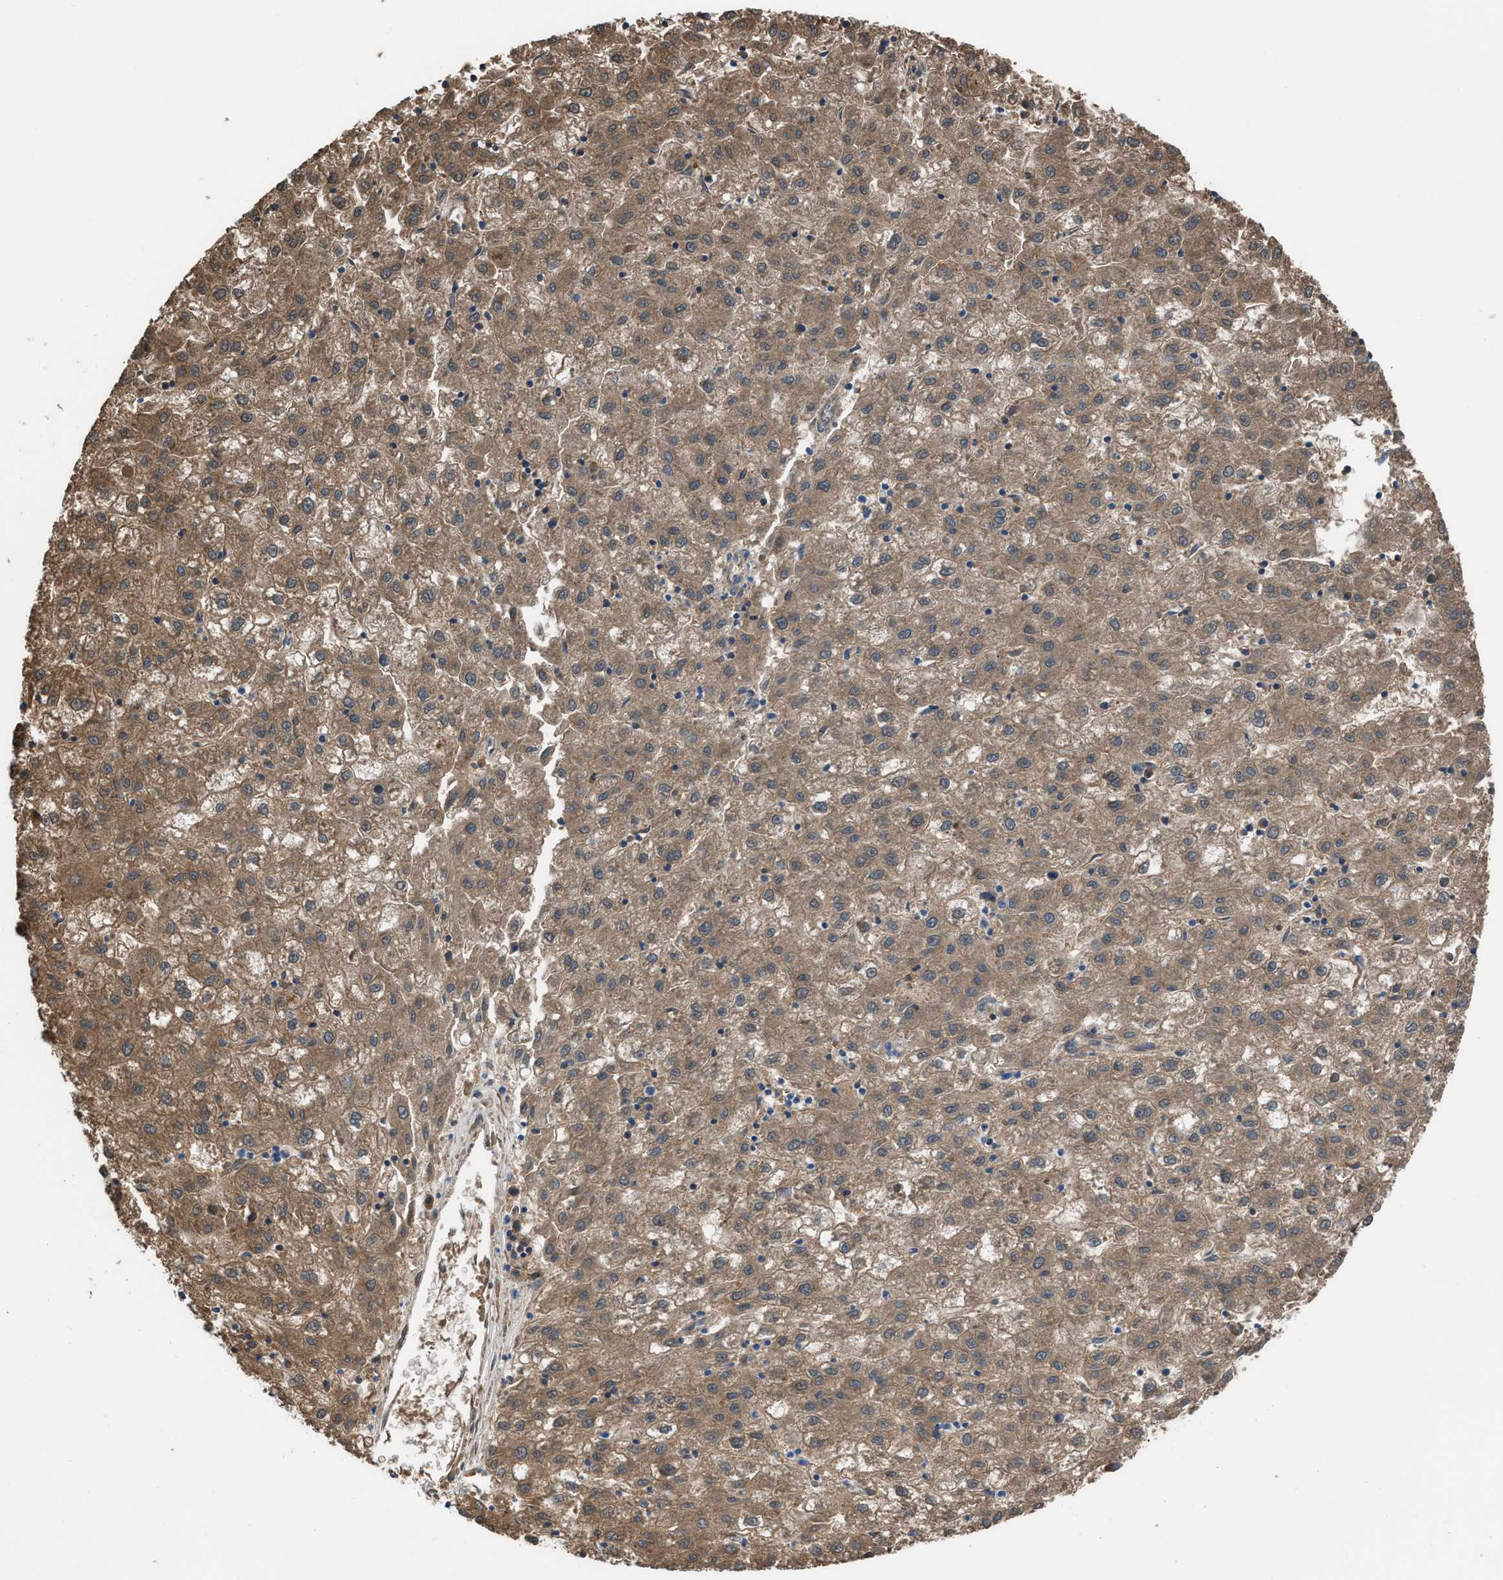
{"staining": {"intensity": "moderate", "quantity": ">75%", "location": "cytoplasmic/membranous"}, "tissue": "liver cancer", "cell_type": "Tumor cells", "image_type": "cancer", "snomed": [{"axis": "morphology", "description": "Carcinoma, Hepatocellular, NOS"}, {"axis": "topography", "description": "Liver"}], "caption": "Approximately >75% of tumor cells in hepatocellular carcinoma (liver) demonstrate moderate cytoplasmic/membranous protein expression as visualized by brown immunohistochemical staining.", "gene": "NQO2", "patient": {"sex": "male", "age": 72}}